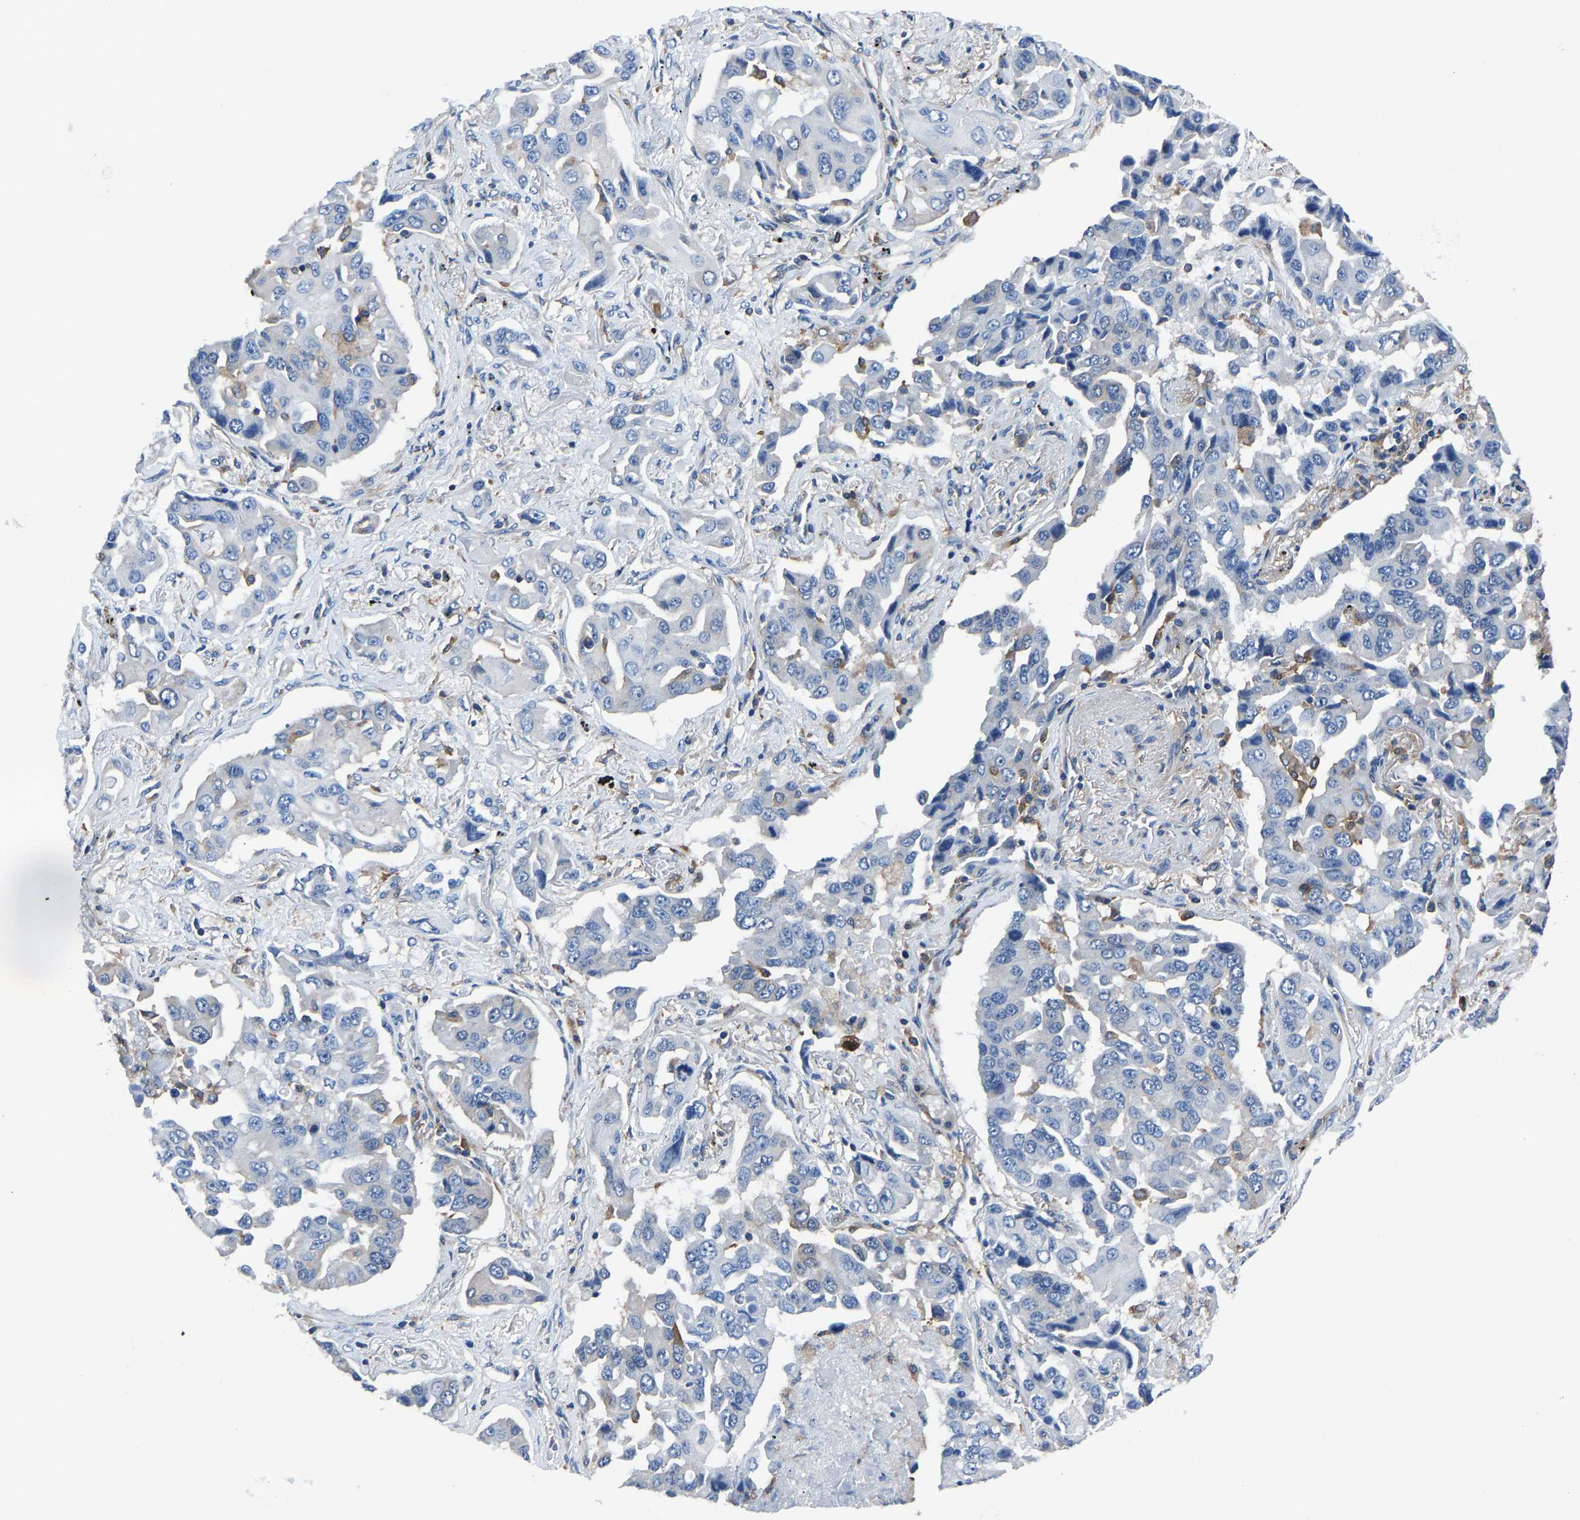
{"staining": {"intensity": "negative", "quantity": "none", "location": "none"}, "tissue": "lung cancer", "cell_type": "Tumor cells", "image_type": "cancer", "snomed": [{"axis": "morphology", "description": "Adenocarcinoma, NOS"}, {"axis": "topography", "description": "Lung"}], "caption": "Protein analysis of lung cancer demonstrates no significant expression in tumor cells. (Stains: DAB (3,3'-diaminobenzidine) IHC with hematoxylin counter stain, Microscopy: brightfield microscopy at high magnification).", "gene": "PRKAR1A", "patient": {"sex": "female", "age": 65}}